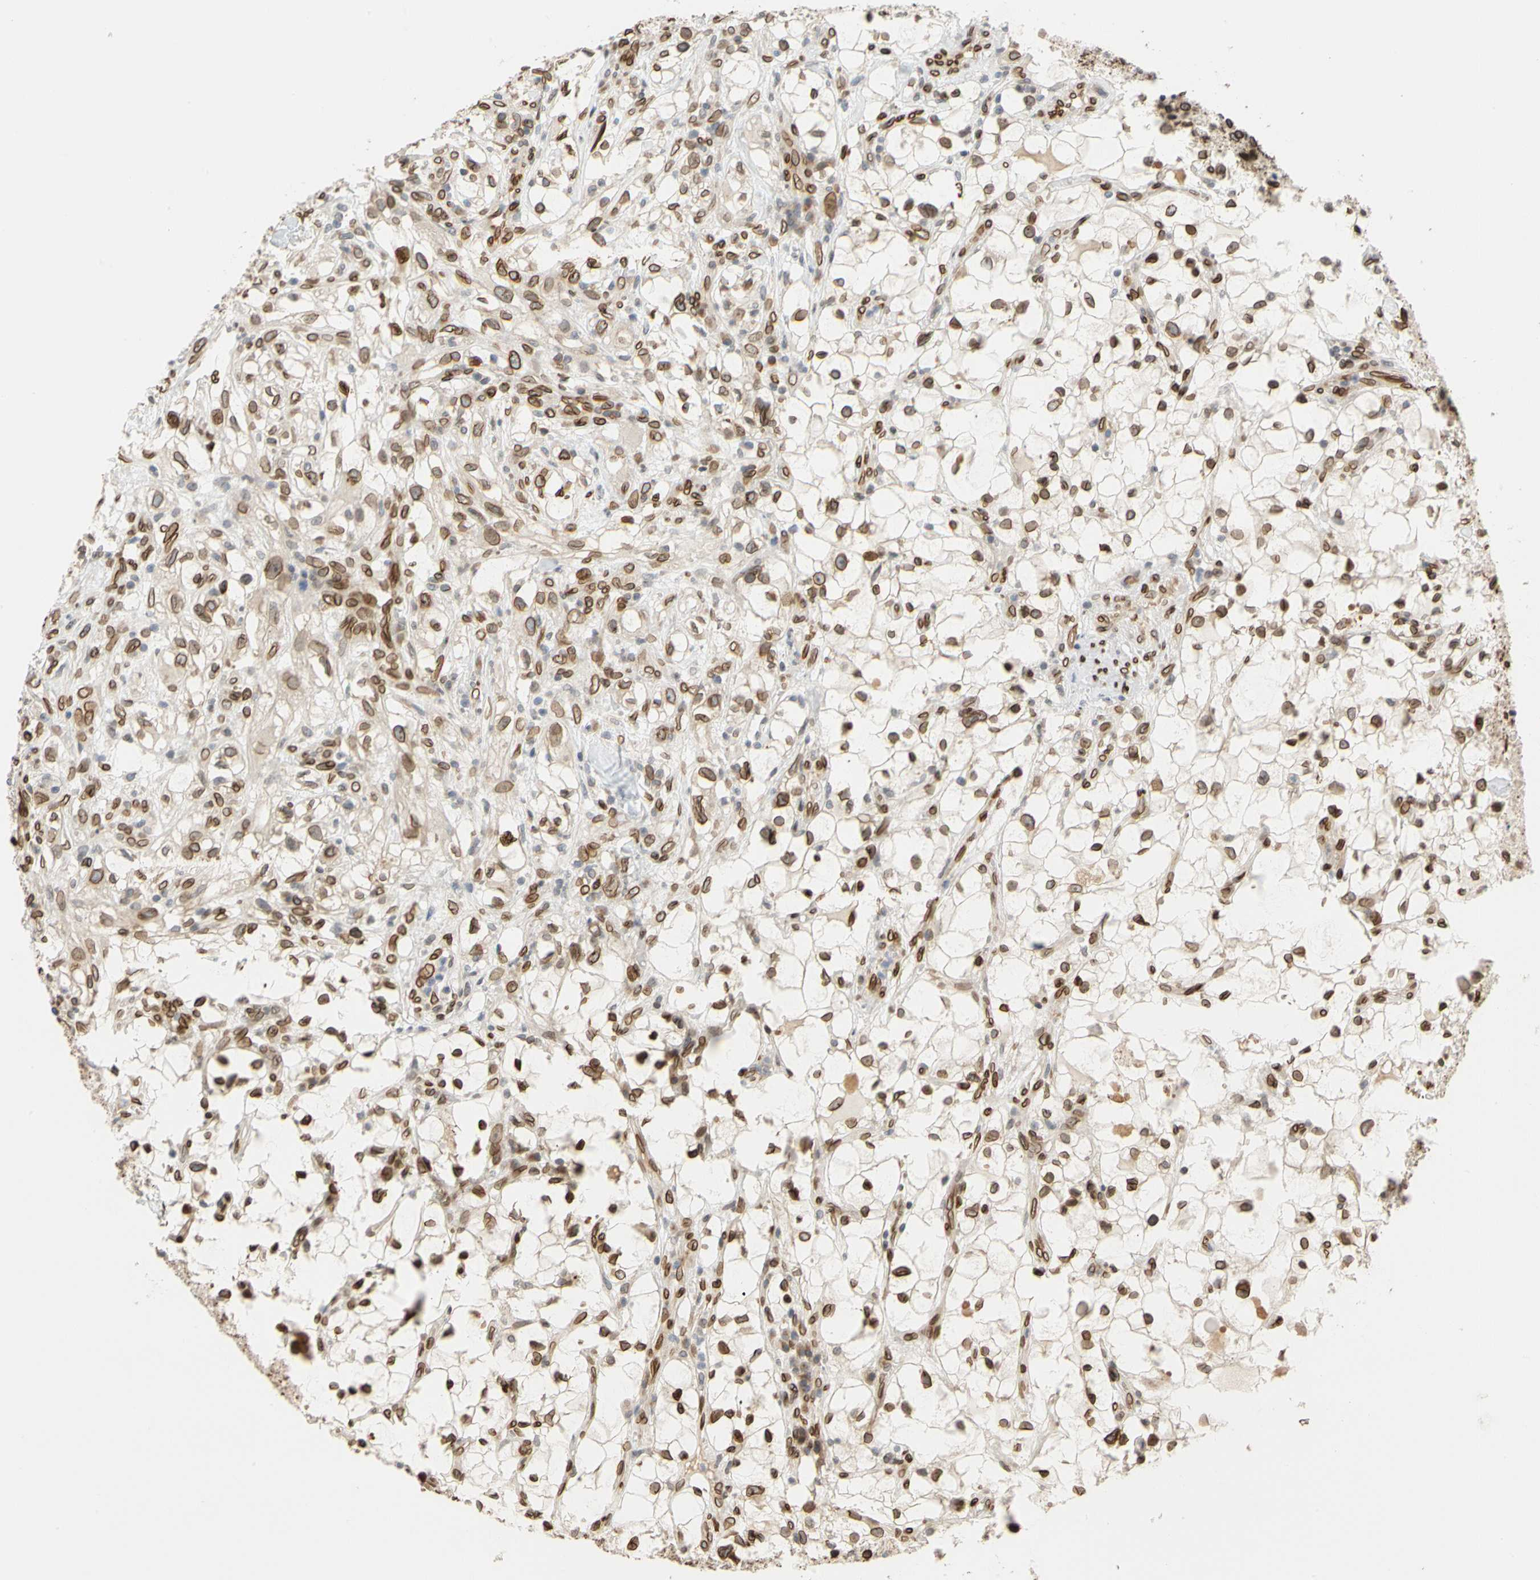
{"staining": {"intensity": "strong", "quantity": ">75%", "location": "cytoplasmic/membranous,nuclear"}, "tissue": "renal cancer", "cell_type": "Tumor cells", "image_type": "cancer", "snomed": [{"axis": "morphology", "description": "Adenocarcinoma, NOS"}, {"axis": "topography", "description": "Kidney"}], "caption": "About >75% of tumor cells in human adenocarcinoma (renal) reveal strong cytoplasmic/membranous and nuclear protein staining as visualized by brown immunohistochemical staining.", "gene": "SUN1", "patient": {"sex": "female", "age": 60}}